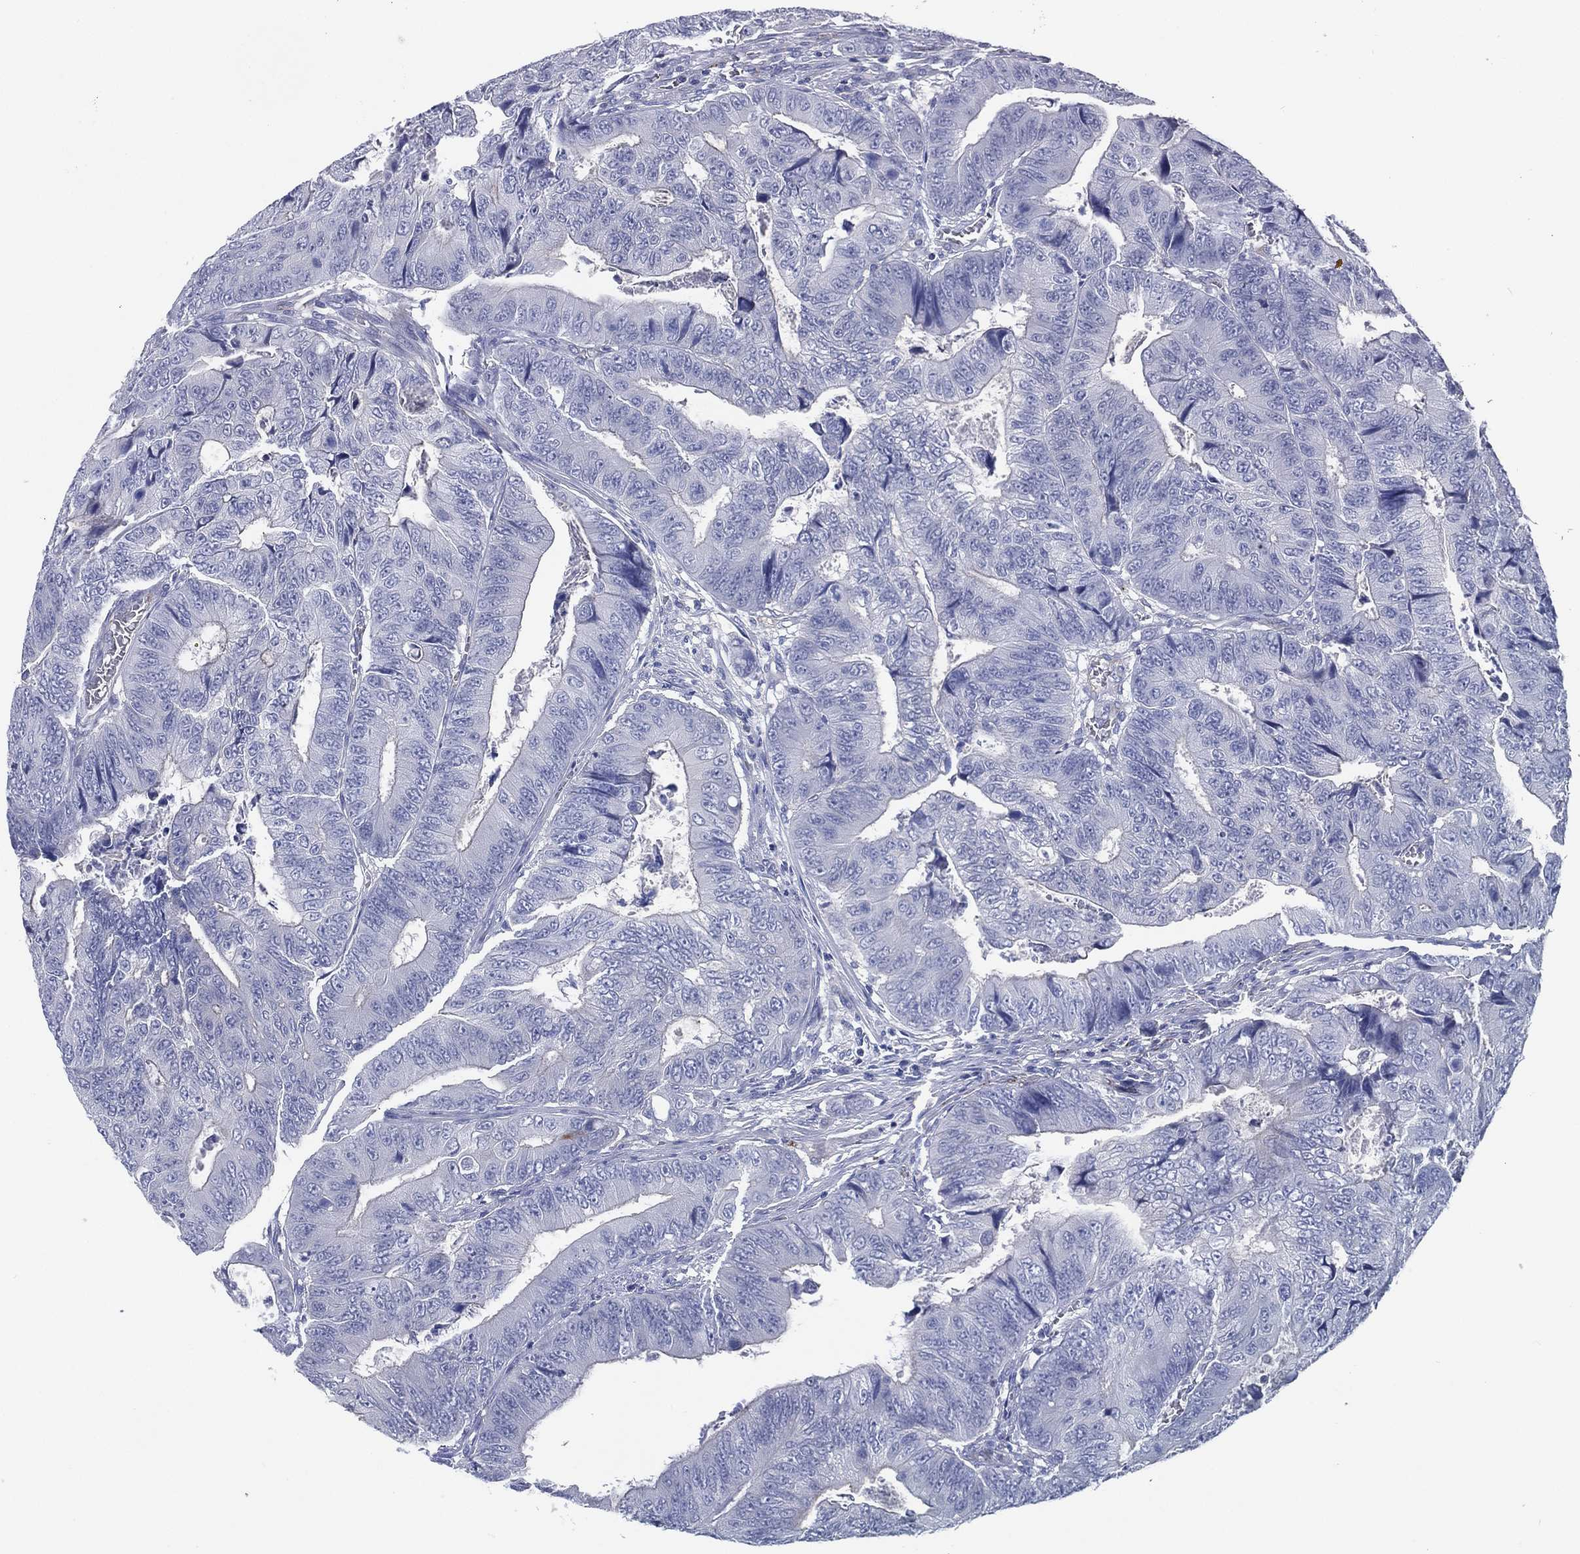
{"staining": {"intensity": "negative", "quantity": "none", "location": "none"}, "tissue": "colorectal cancer", "cell_type": "Tumor cells", "image_type": "cancer", "snomed": [{"axis": "morphology", "description": "Adenocarcinoma, NOS"}, {"axis": "topography", "description": "Colon"}], "caption": "IHC histopathology image of colorectal adenocarcinoma stained for a protein (brown), which exhibits no expression in tumor cells.", "gene": "C5orf46", "patient": {"sex": "female", "age": 48}}